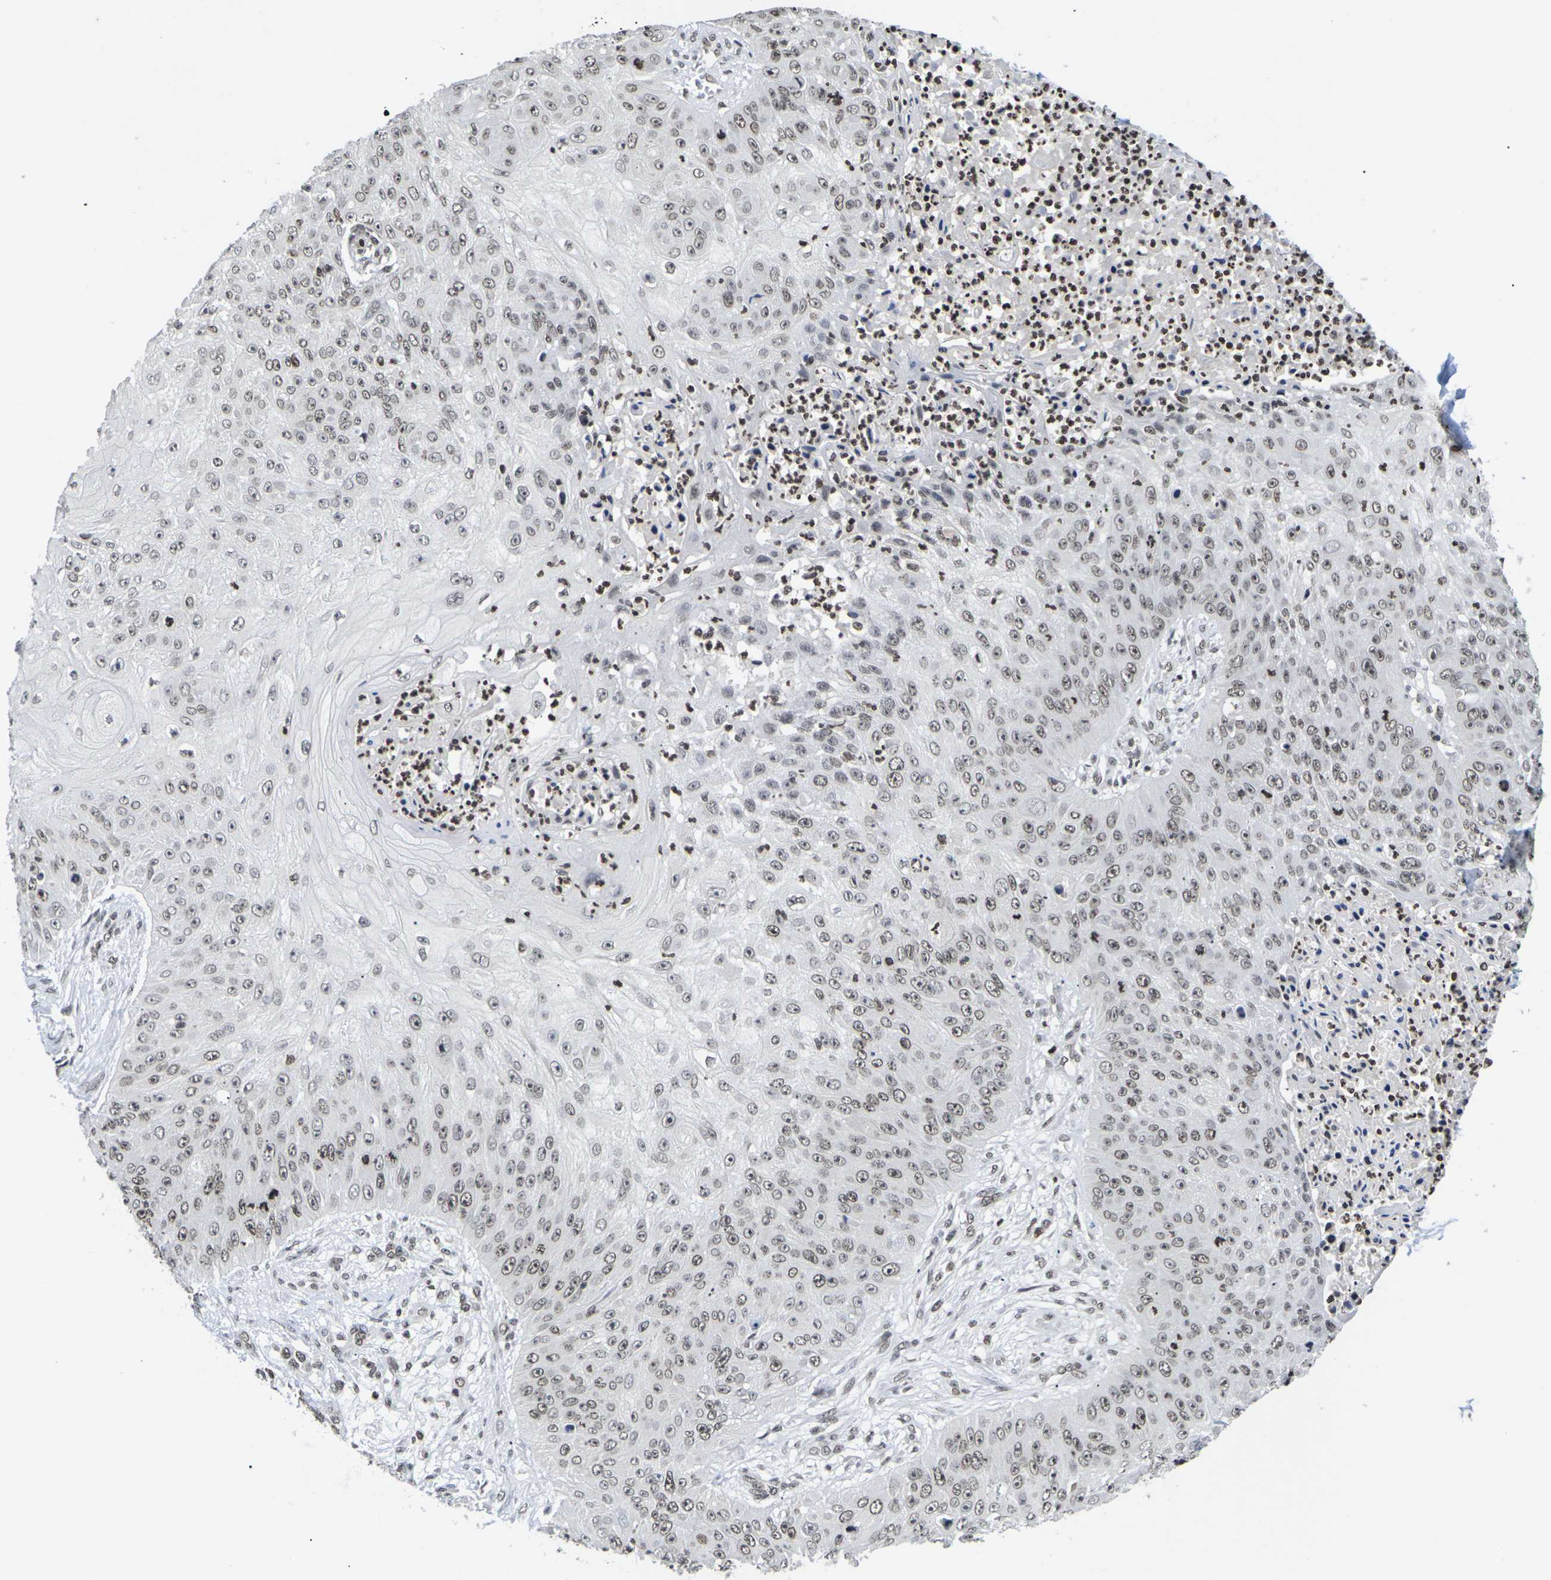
{"staining": {"intensity": "moderate", "quantity": ">75%", "location": "nuclear"}, "tissue": "skin cancer", "cell_type": "Tumor cells", "image_type": "cancer", "snomed": [{"axis": "morphology", "description": "Squamous cell carcinoma, NOS"}, {"axis": "topography", "description": "Skin"}], "caption": "Protein expression analysis of skin cancer reveals moderate nuclear expression in about >75% of tumor cells. (IHC, brightfield microscopy, high magnification).", "gene": "ETV5", "patient": {"sex": "female", "age": 80}}